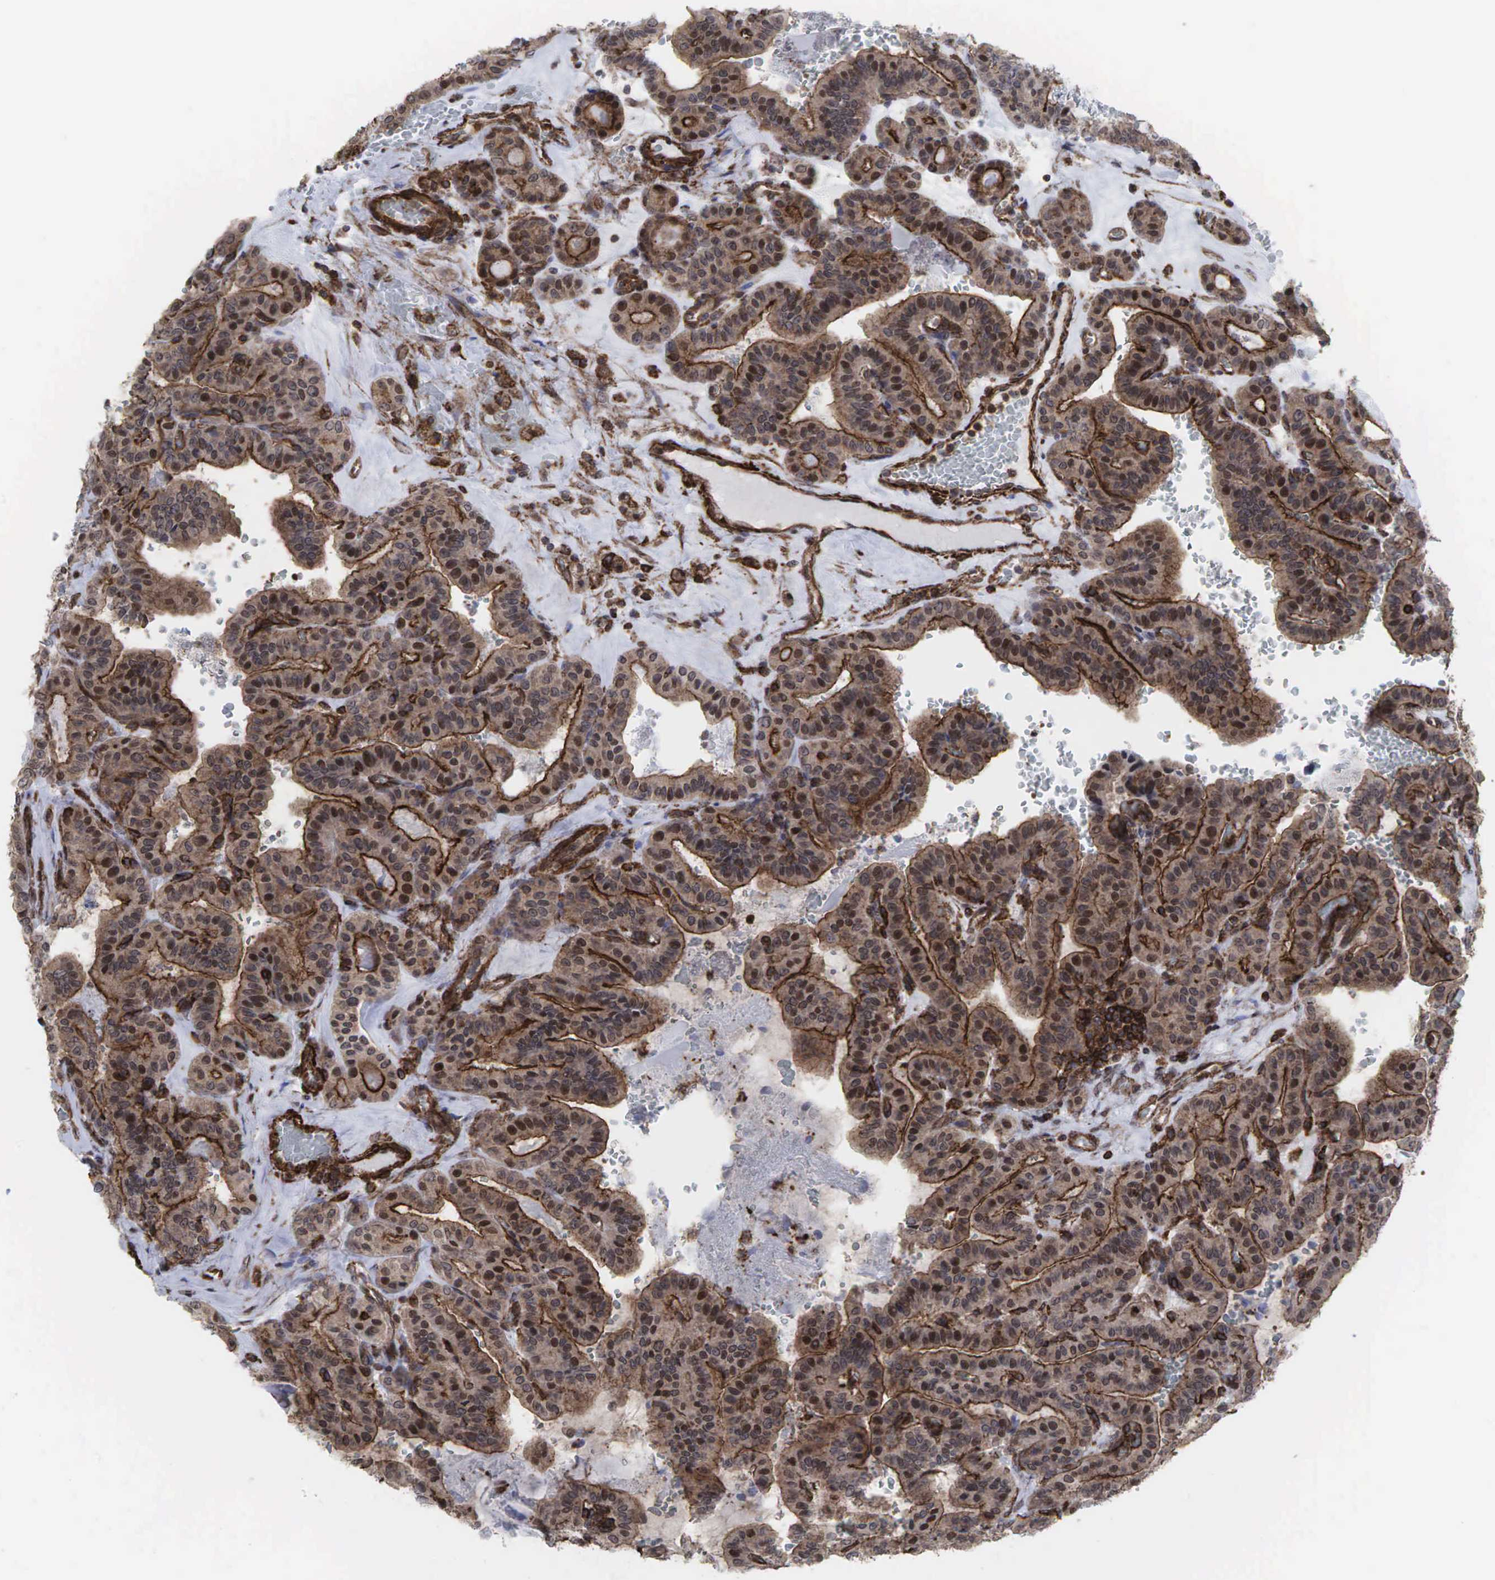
{"staining": {"intensity": "moderate", "quantity": ">75%", "location": "cytoplasmic/membranous,nuclear"}, "tissue": "thyroid cancer", "cell_type": "Tumor cells", "image_type": "cancer", "snomed": [{"axis": "morphology", "description": "Papillary adenocarcinoma, NOS"}, {"axis": "topography", "description": "Thyroid gland"}], "caption": "Thyroid papillary adenocarcinoma stained with IHC displays moderate cytoplasmic/membranous and nuclear staining in about >75% of tumor cells.", "gene": "GPRASP1", "patient": {"sex": "male", "age": 87}}